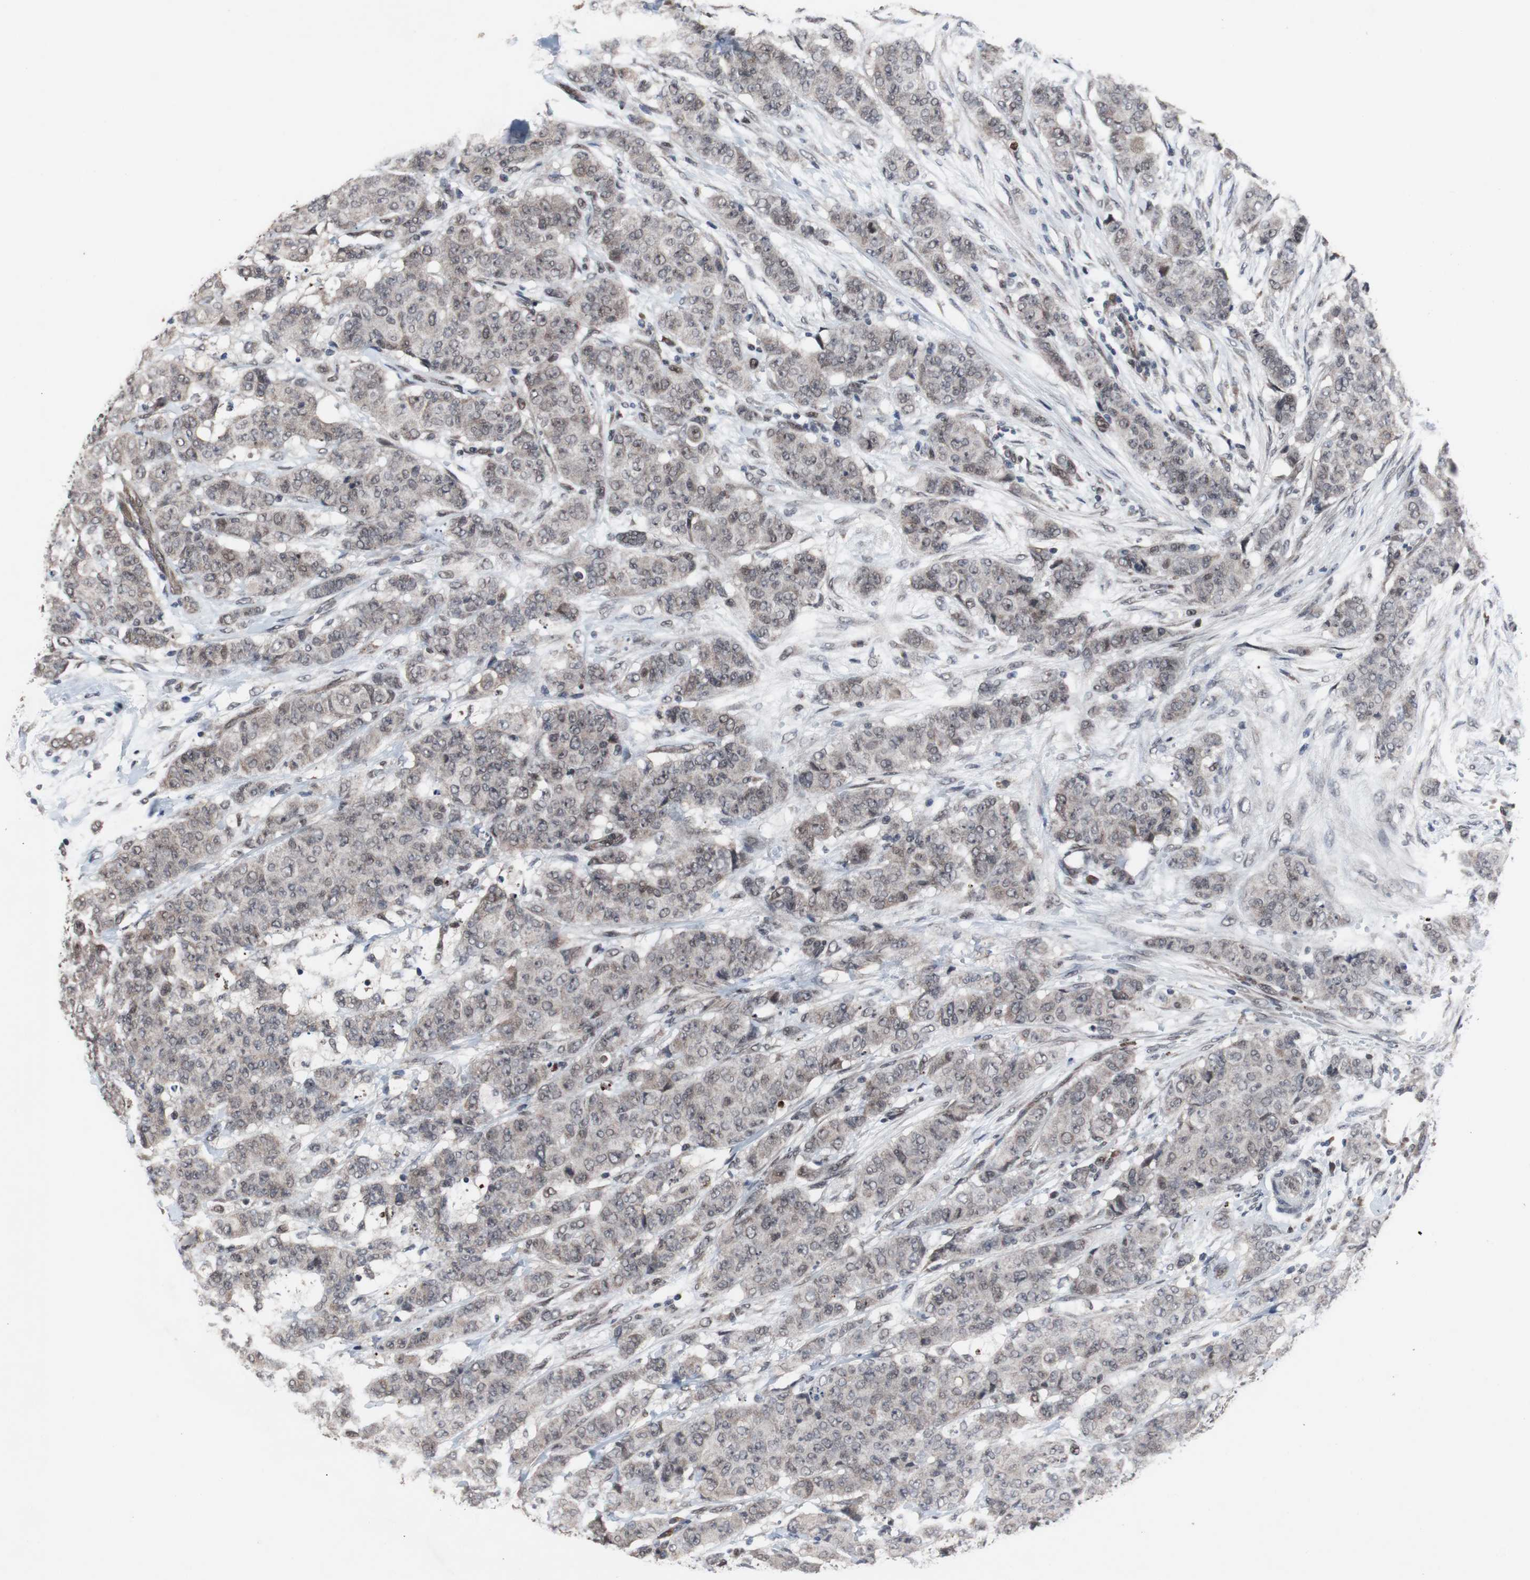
{"staining": {"intensity": "weak", "quantity": "25%-75%", "location": "cytoplasmic/membranous,nuclear"}, "tissue": "breast cancer", "cell_type": "Tumor cells", "image_type": "cancer", "snomed": [{"axis": "morphology", "description": "Duct carcinoma"}, {"axis": "topography", "description": "Breast"}], "caption": "A brown stain labels weak cytoplasmic/membranous and nuclear expression of a protein in human infiltrating ductal carcinoma (breast) tumor cells.", "gene": "GTF2F2", "patient": {"sex": "female", "age": 40}}